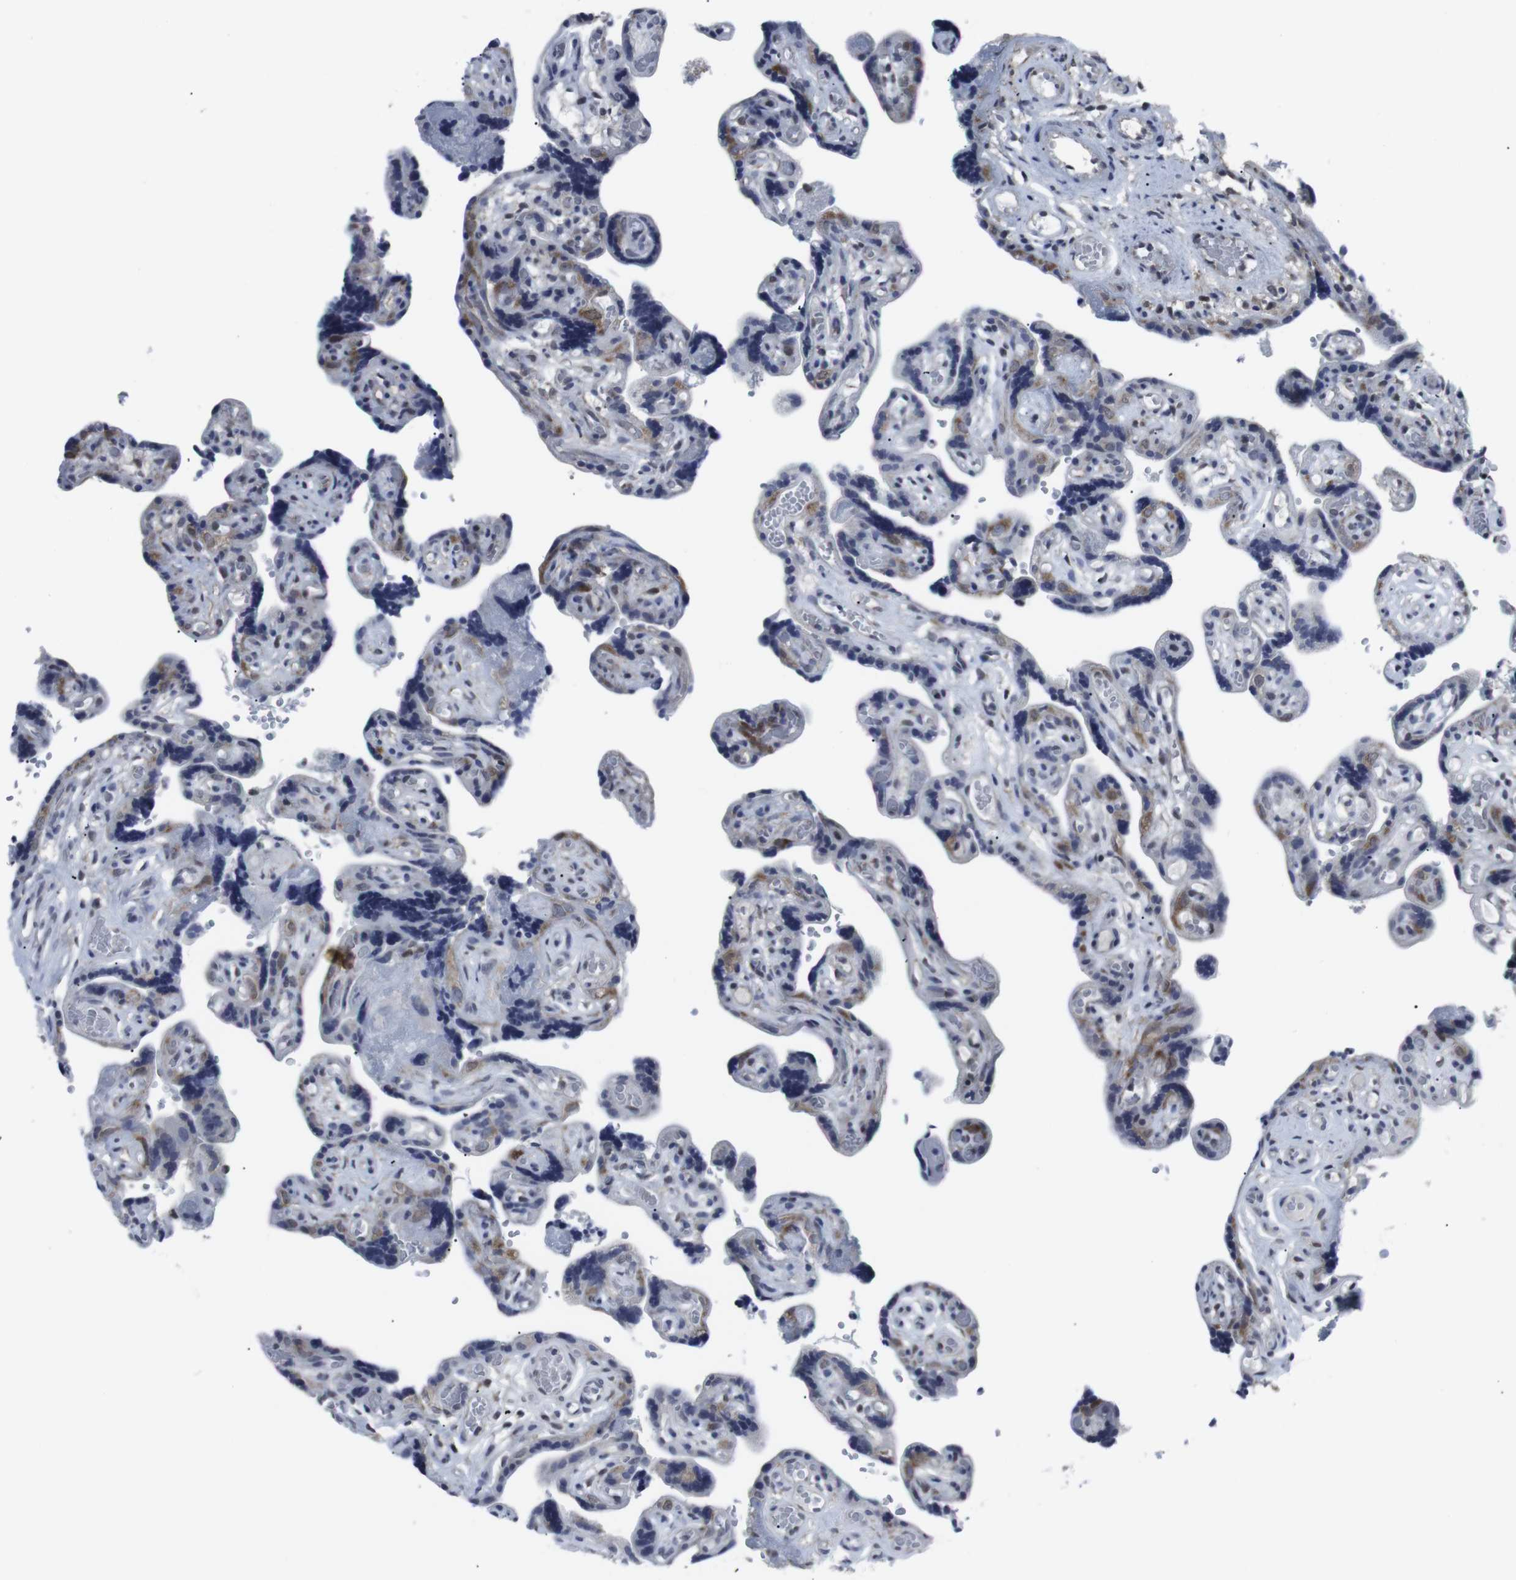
{"staining": {"intensity": "moderate", "quantity": "<25%", "location": "cytoplasmic/membranous,nuclear"}, "tissue": "placenta", "cell_type": "Decidual cells", "image_type": "normal", "snomed": [{"axis": "morphology", "description": "Normal tissue, NOS"}, {"axis": "topography", "description": "Placenta"}], "caption": "Placenta stained for a protein (brown) displays moderate cytoplasmic/membranous,nuclear positive positivity in about <25% of decidual cells.", "gene": "GEMIN2", "patient": {"sex": "female", "age": 30}}